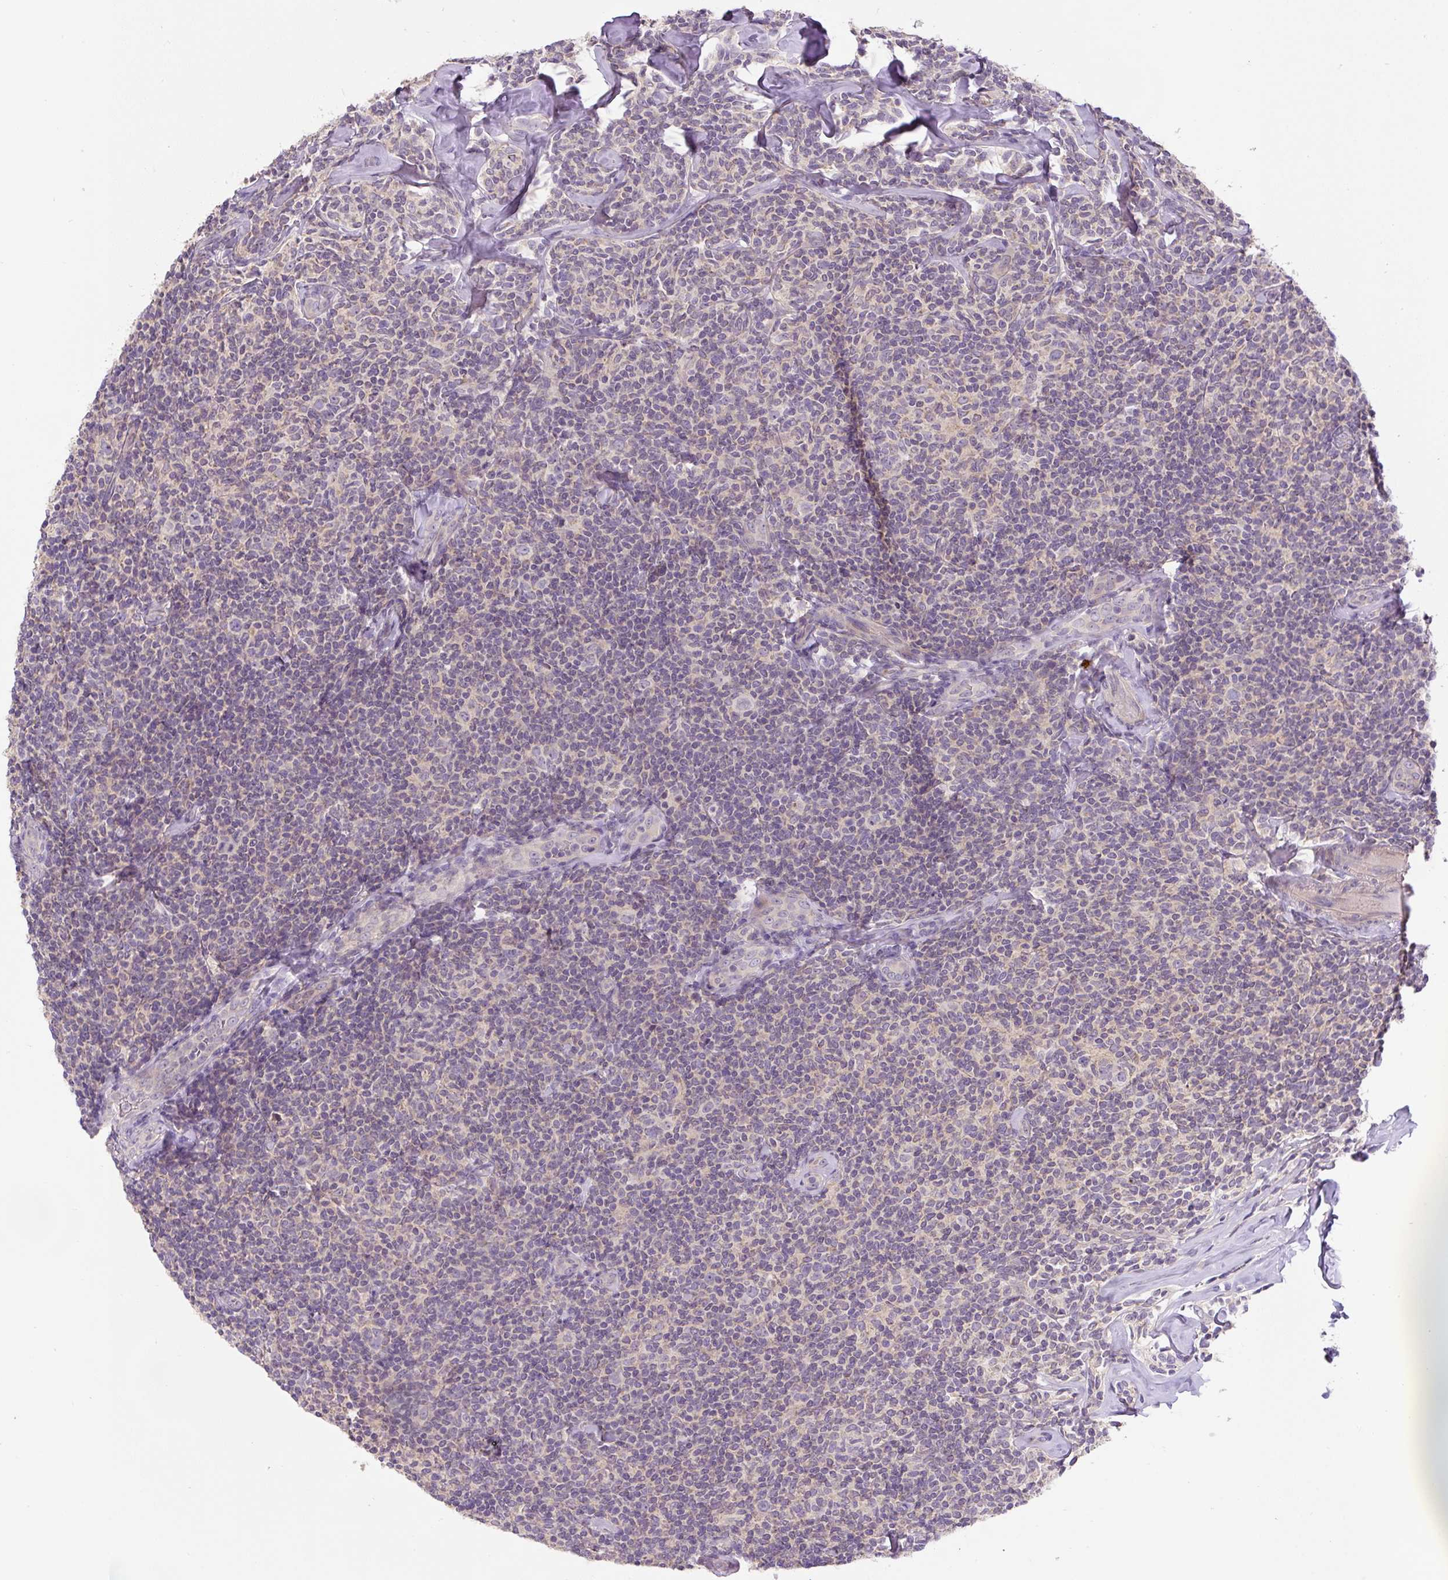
{"staining": {"intensity": "negative", "quantity": "none", "location": "none"}, "tissue": "lymphoma", "cell_type": "Tumor cells", "image_type": "cancer", "snomed": [{"axis": "morphology", "description": "Malignant lymphoma, non-Hodgkin's type, Low grade"}, {"axis": "topography", "description": "Lymph node"}], "caption": "An immunohistochemistry image of malignant lymphoma, non-Hodgkin's type (low-grade) is shown. There is no staining in tumor cells of malignant lymphoma, non-Hodgkin's type (low-grade). (Brightfield microscopy of DAB (3,3'-diaminobenzidine) immunohistochemistry at high magnification).", "gene": "UBL3", "patient": {"sex": "female", "age": 56}}